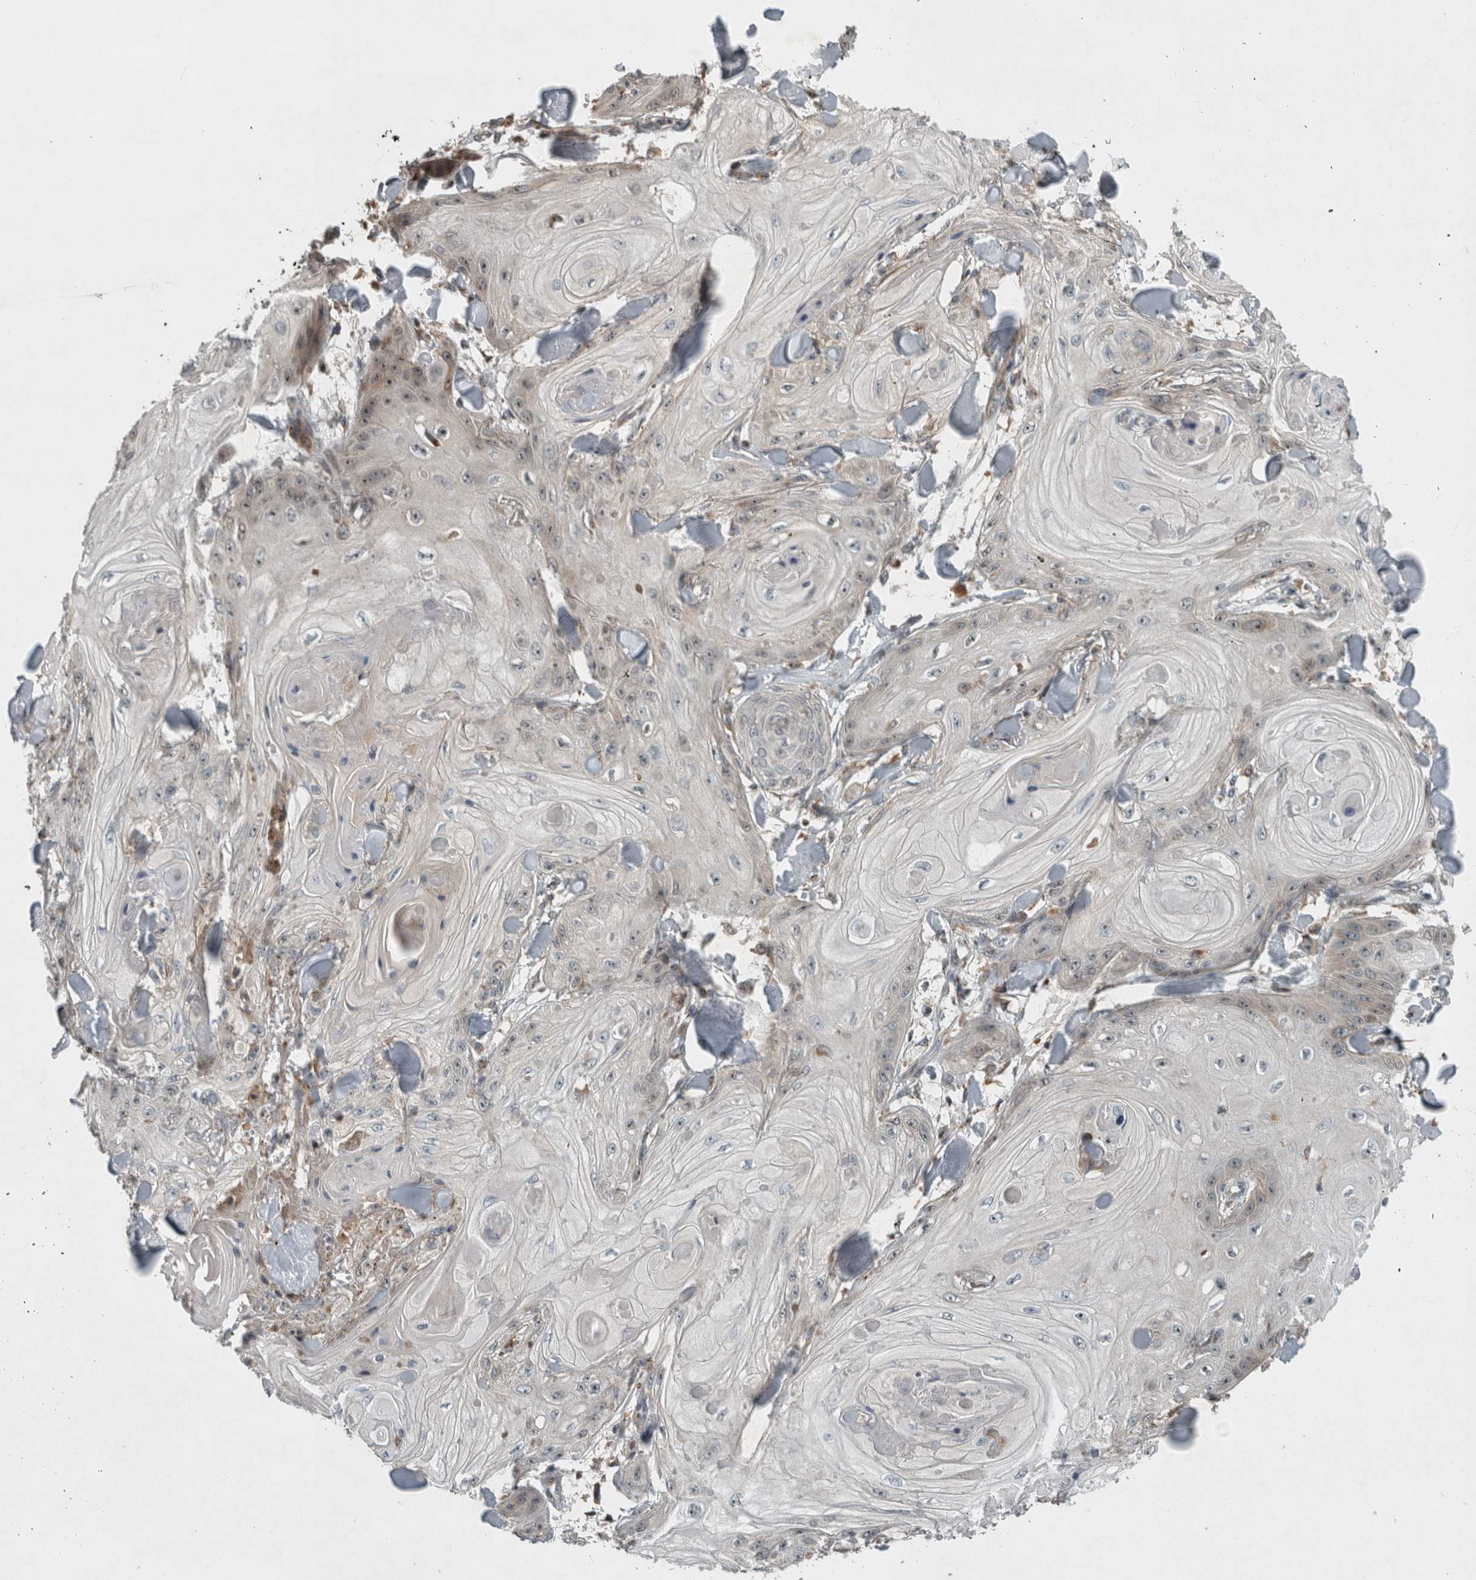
{"staining": {"intensity": "weak", "quantity": "<25%", "location": "nuclear"}, "tissue": "skin cancer", "cell_type": "Tumor cells", "image_type": "cancer", "snomed": [{"axis": "morphology", "description": "Squamous cell carcinoma, NOS"}, {"axis": "topography", "description": "Skin"}], "caption": "Skin cancer (squamous cell carcinoma) was stained to show a protein in brown. There is no significant expression in tumor cells.", "gene": "GPR137B", "patient": {"sex": "male", "age": 74}}